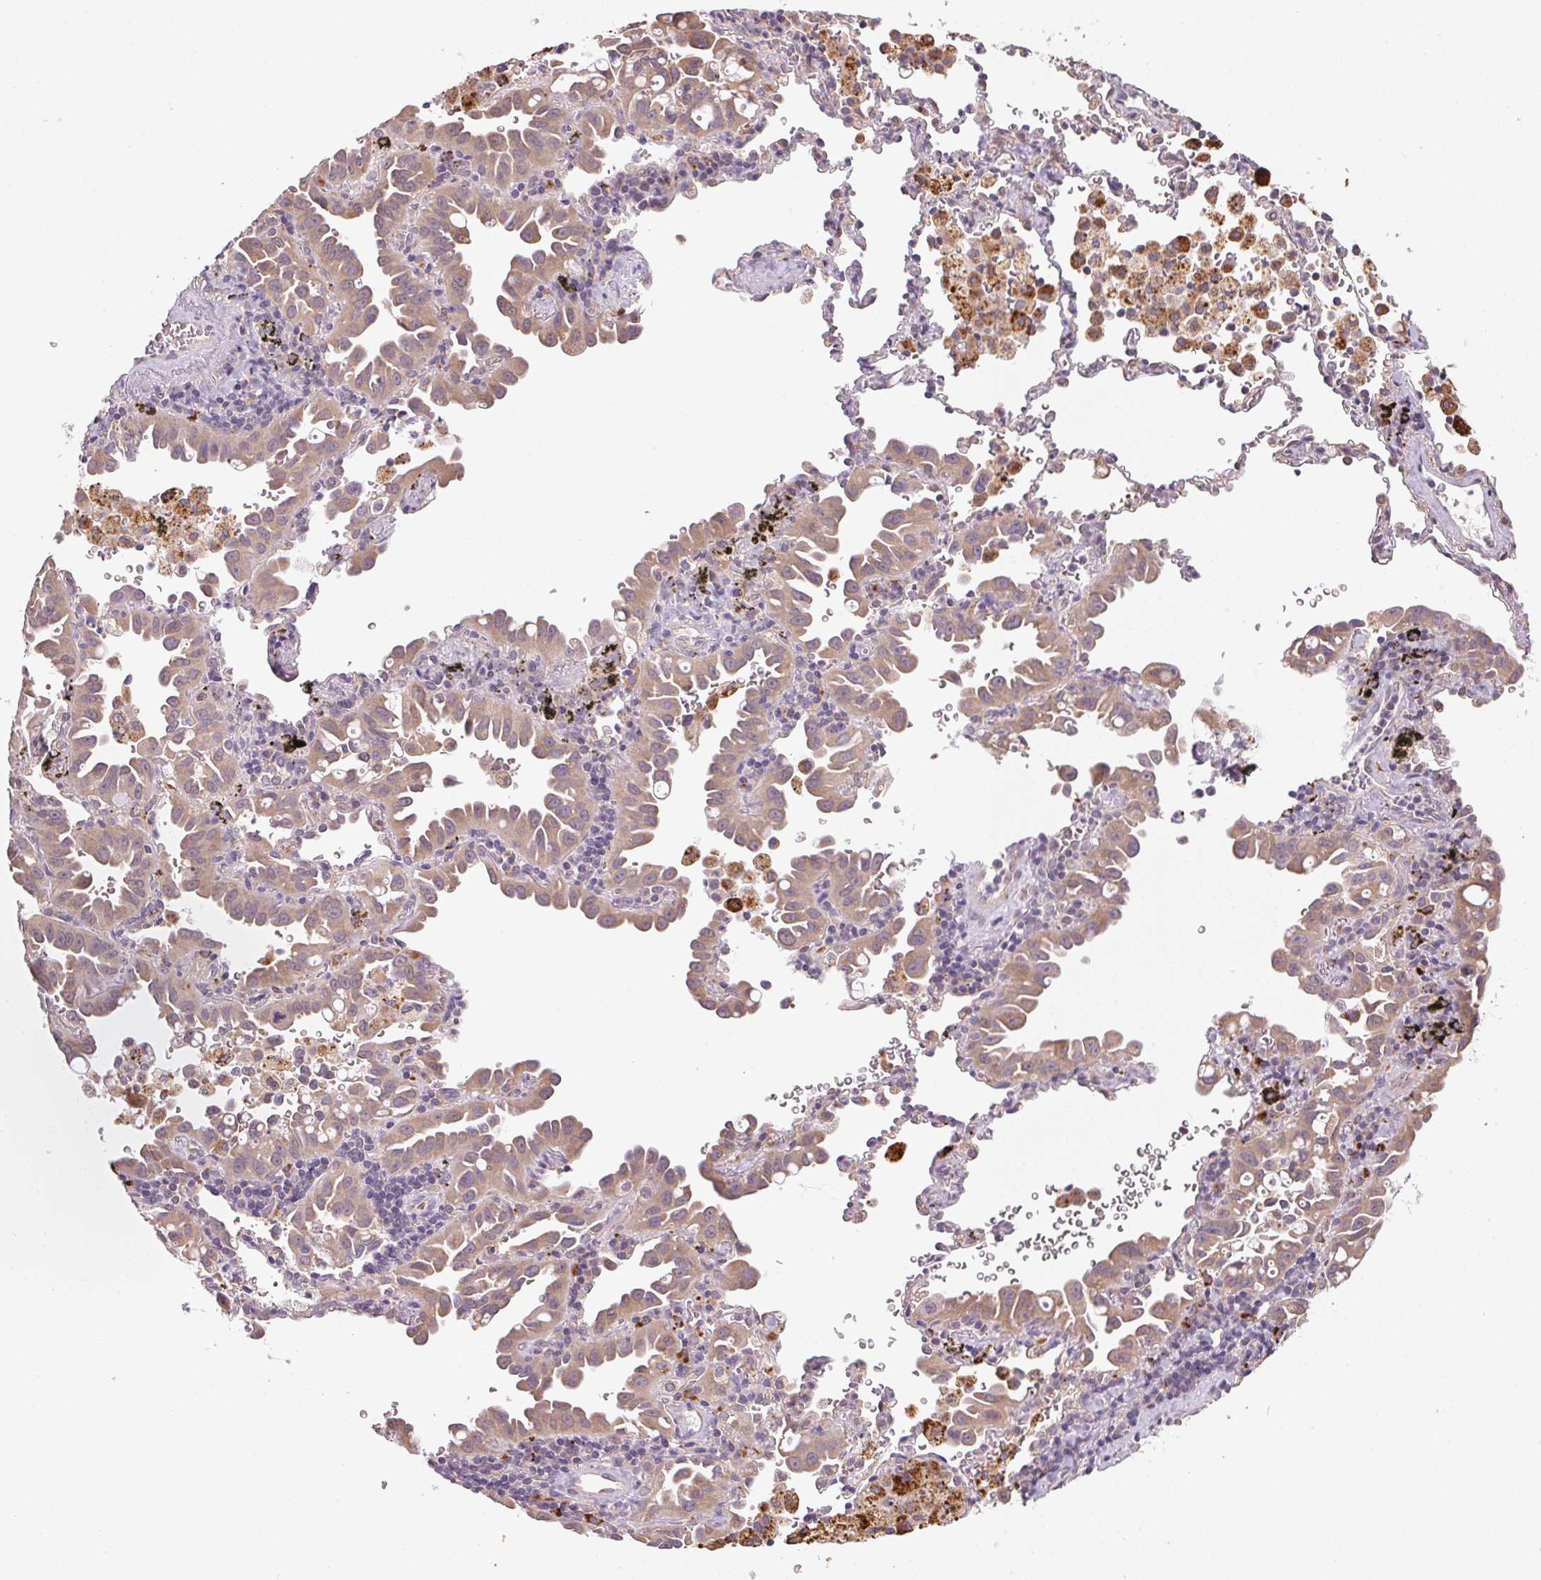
{"staining": {"intensity": "weak", "quantity": ">75%", "location": "cytoplasmic/membranous"}, "tissue": "lung cancer", "cell_type": "Tumor cells", "image_type": "cancer", "snomed": [{"axis": "morphology", "description": "Adenocarcinoma, NOS"}, {"axis": "topography", "description": "Lung"}], "caption": "The photomicrograph exhibits staining of lung cancer (adenocarcinoma), revealing weak cytoplasmic/membranous protein expression (brown color) within tumor cells.", "gene": "ADH5", "patient": {"sex": "male", "age": 68}}